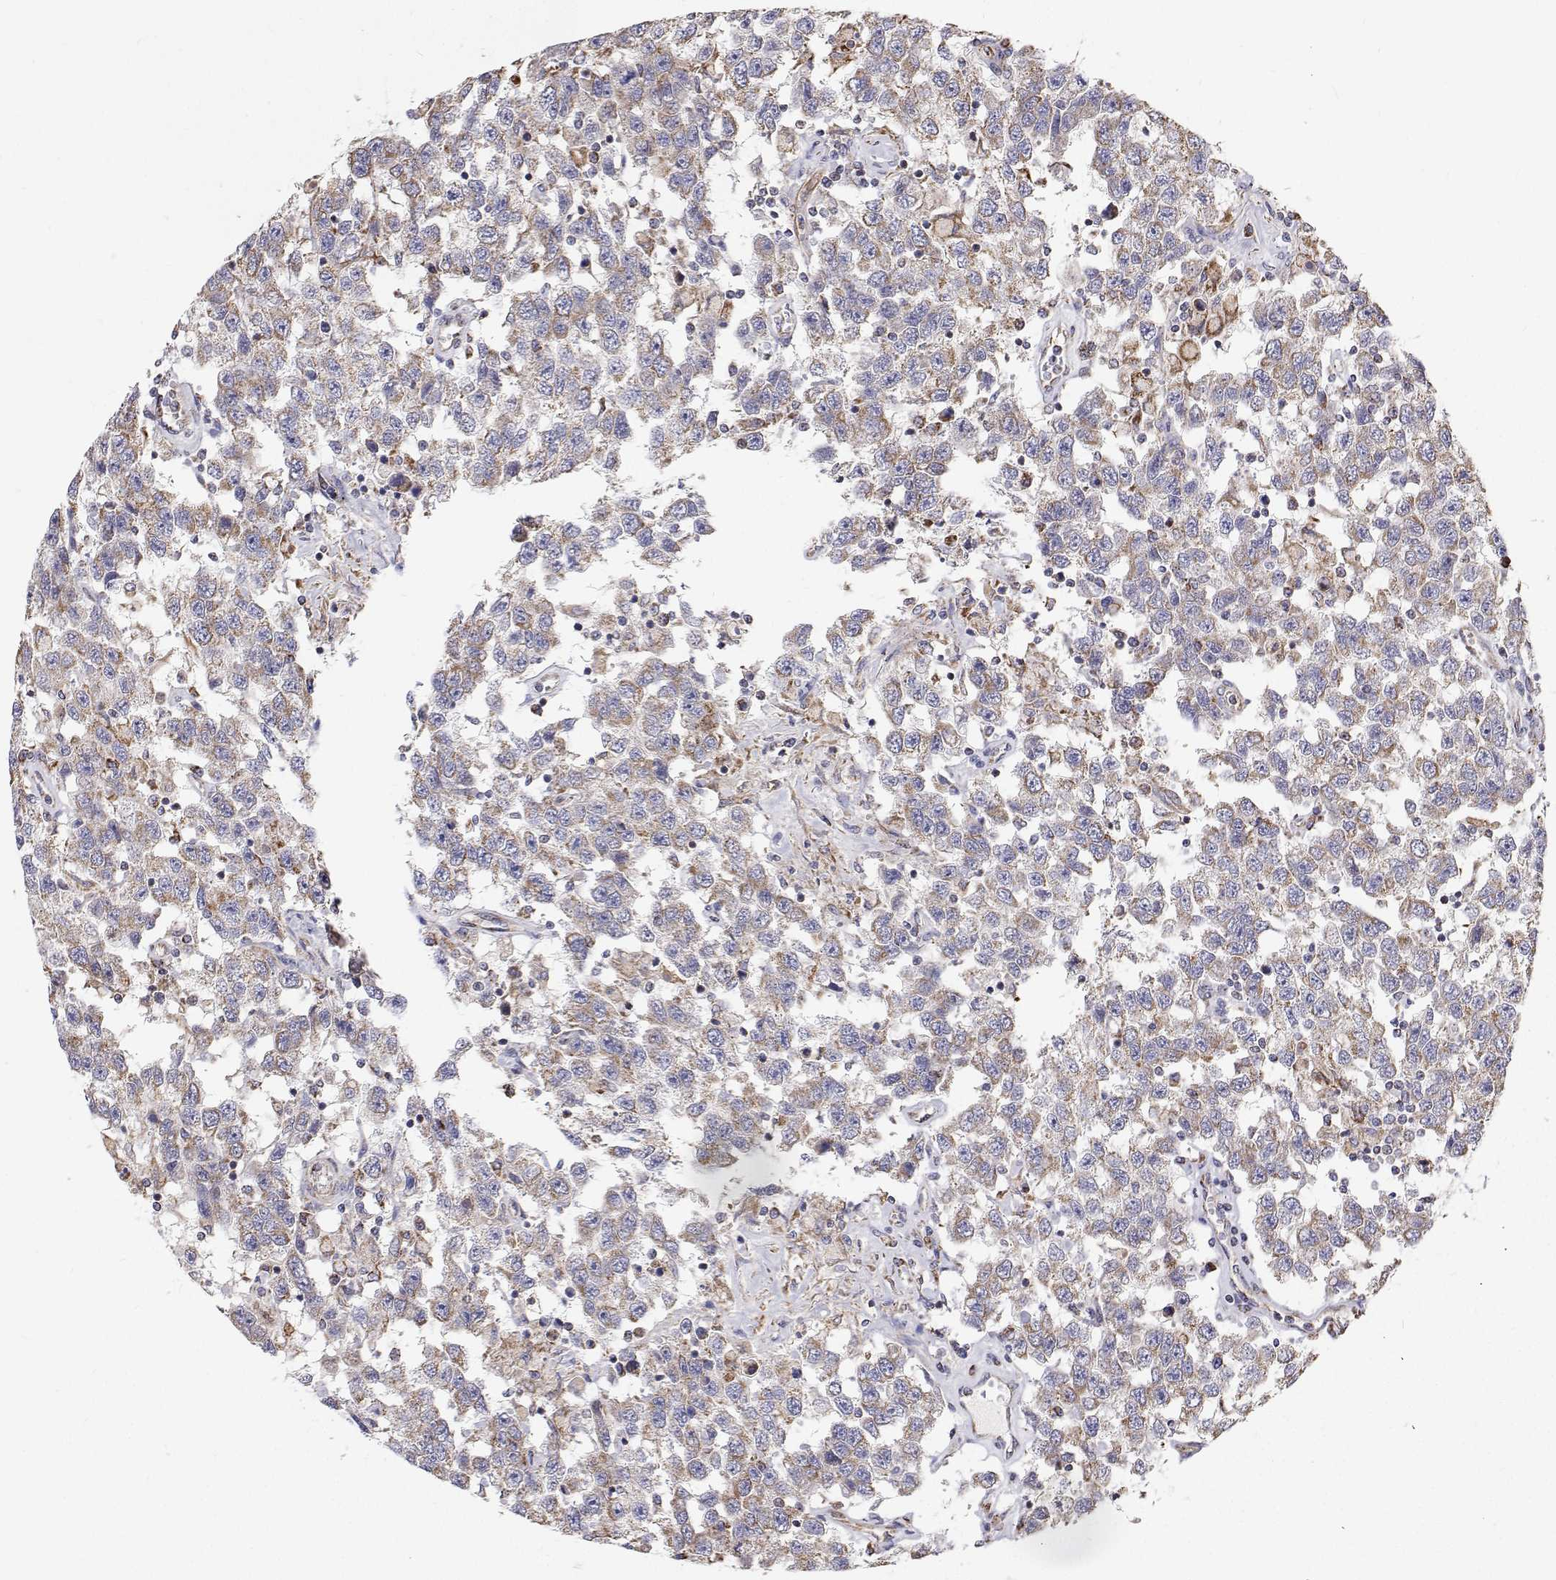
{"staining": {"intensity": "negative", "quantity": "none", "location": "none"}, "tissue": "testis cancer", "cell_type": "Tumor cells", "image_type": "cancer", "snomed": [{"axis": "morphology", "description": "Seminoma, NOS"}, {"axis": "topography", "description": "Testis"}], "caption": "This is an IHC micrograph of testis seminoma. There is no positivity in tumor cells.", "gene": "SPICE1", "patient": {"sex": "male", "age": 41}}